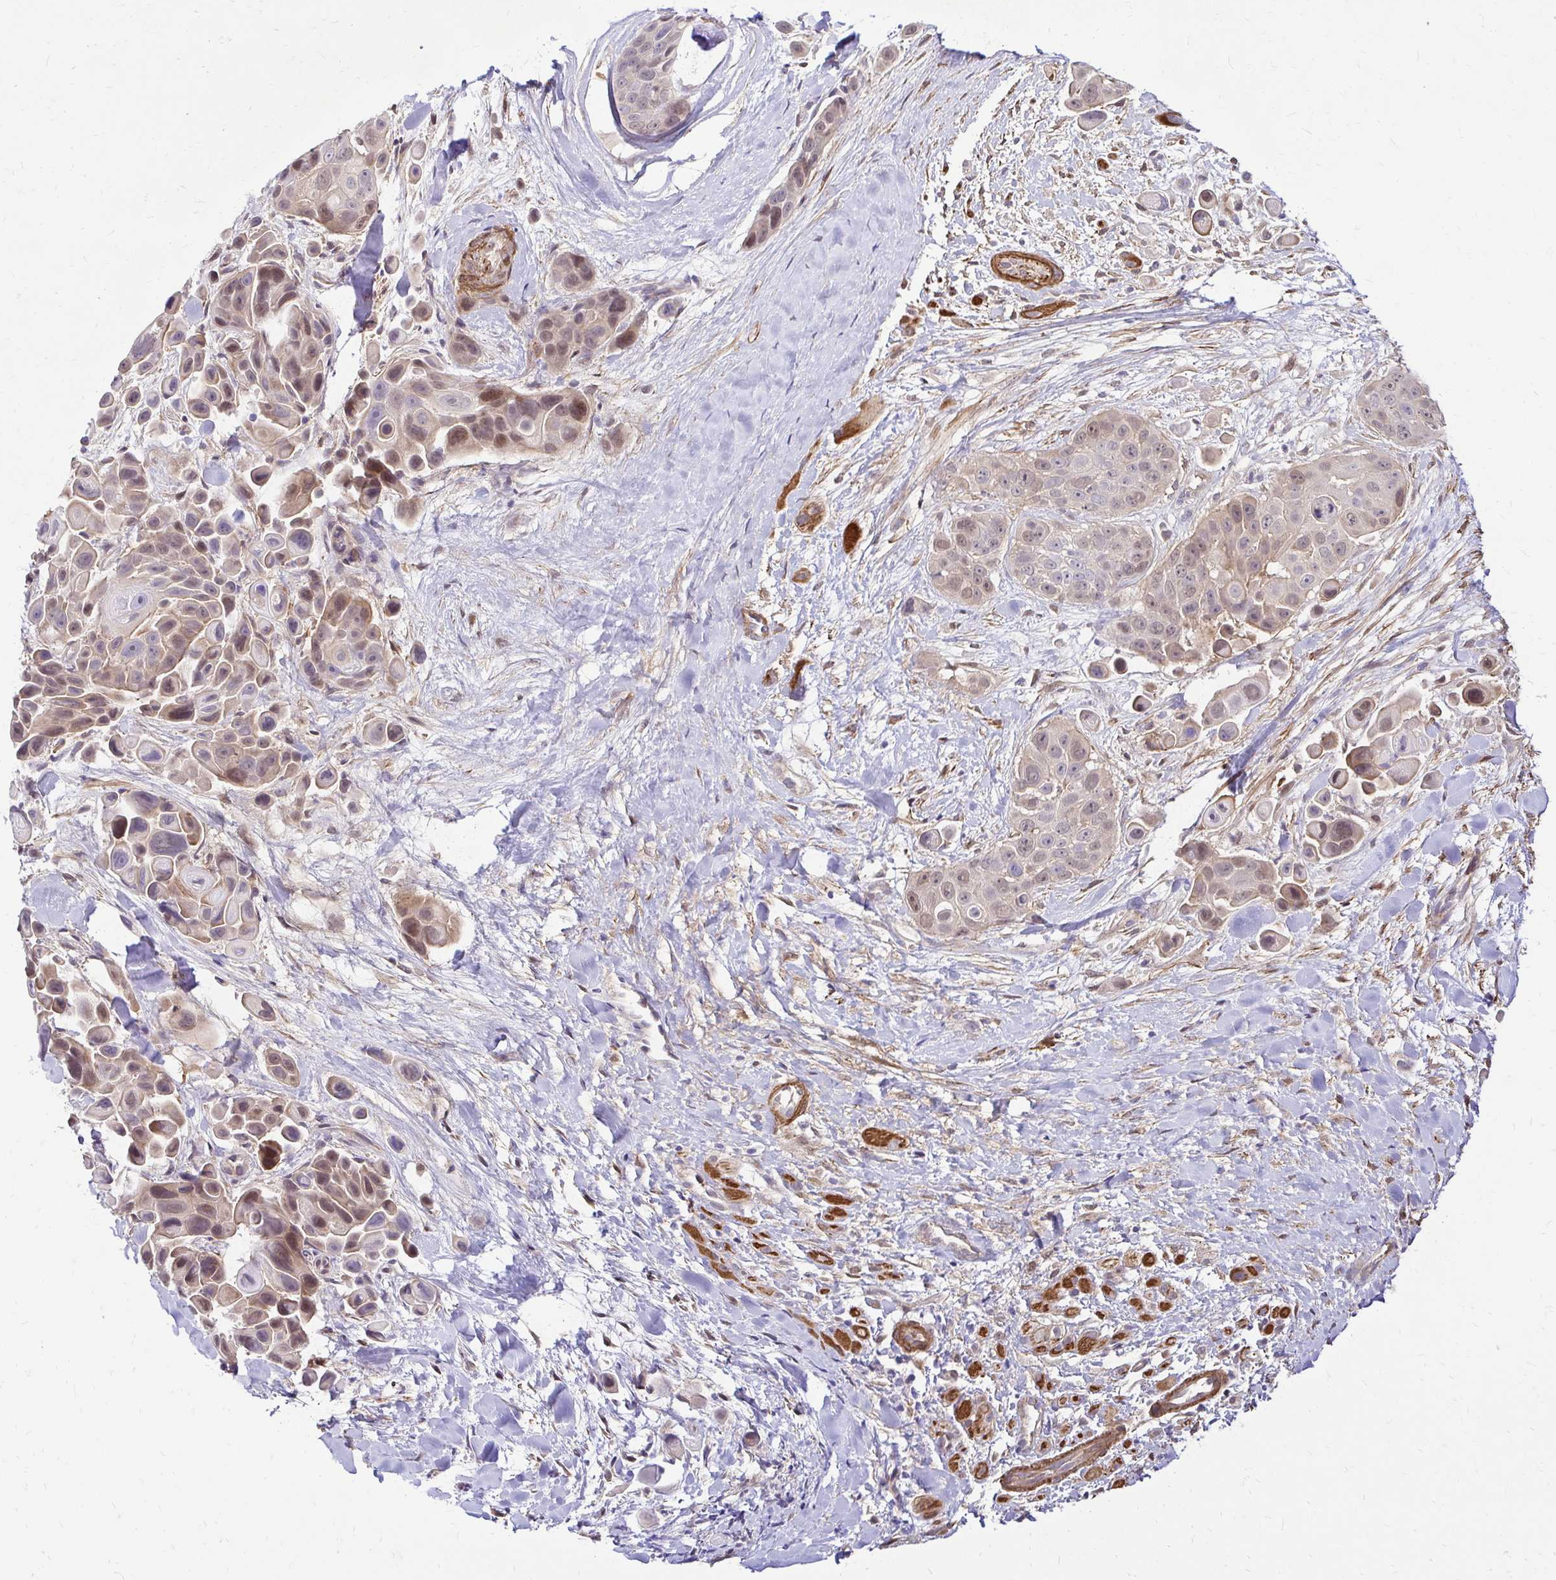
{"staining": {"intensity": "weak", "quantity": "25%-75%", "location": "nuclear"}, "tissue": "skin cancer", "cell_type": "Tumor cells", "image_type": "cancer", "snomed": [{"axis": "morphology", "description": "Squamous cell carcinoma, NOS"}, {"axis": "topography", "description": "Skin"}], "caption": "A brown stain labels weak nuclear staining of a protein in human skin squamous cell carcinoma tumor cells.", "gene": "YAP1", "patient": {"sex": "male", "age": 67}}